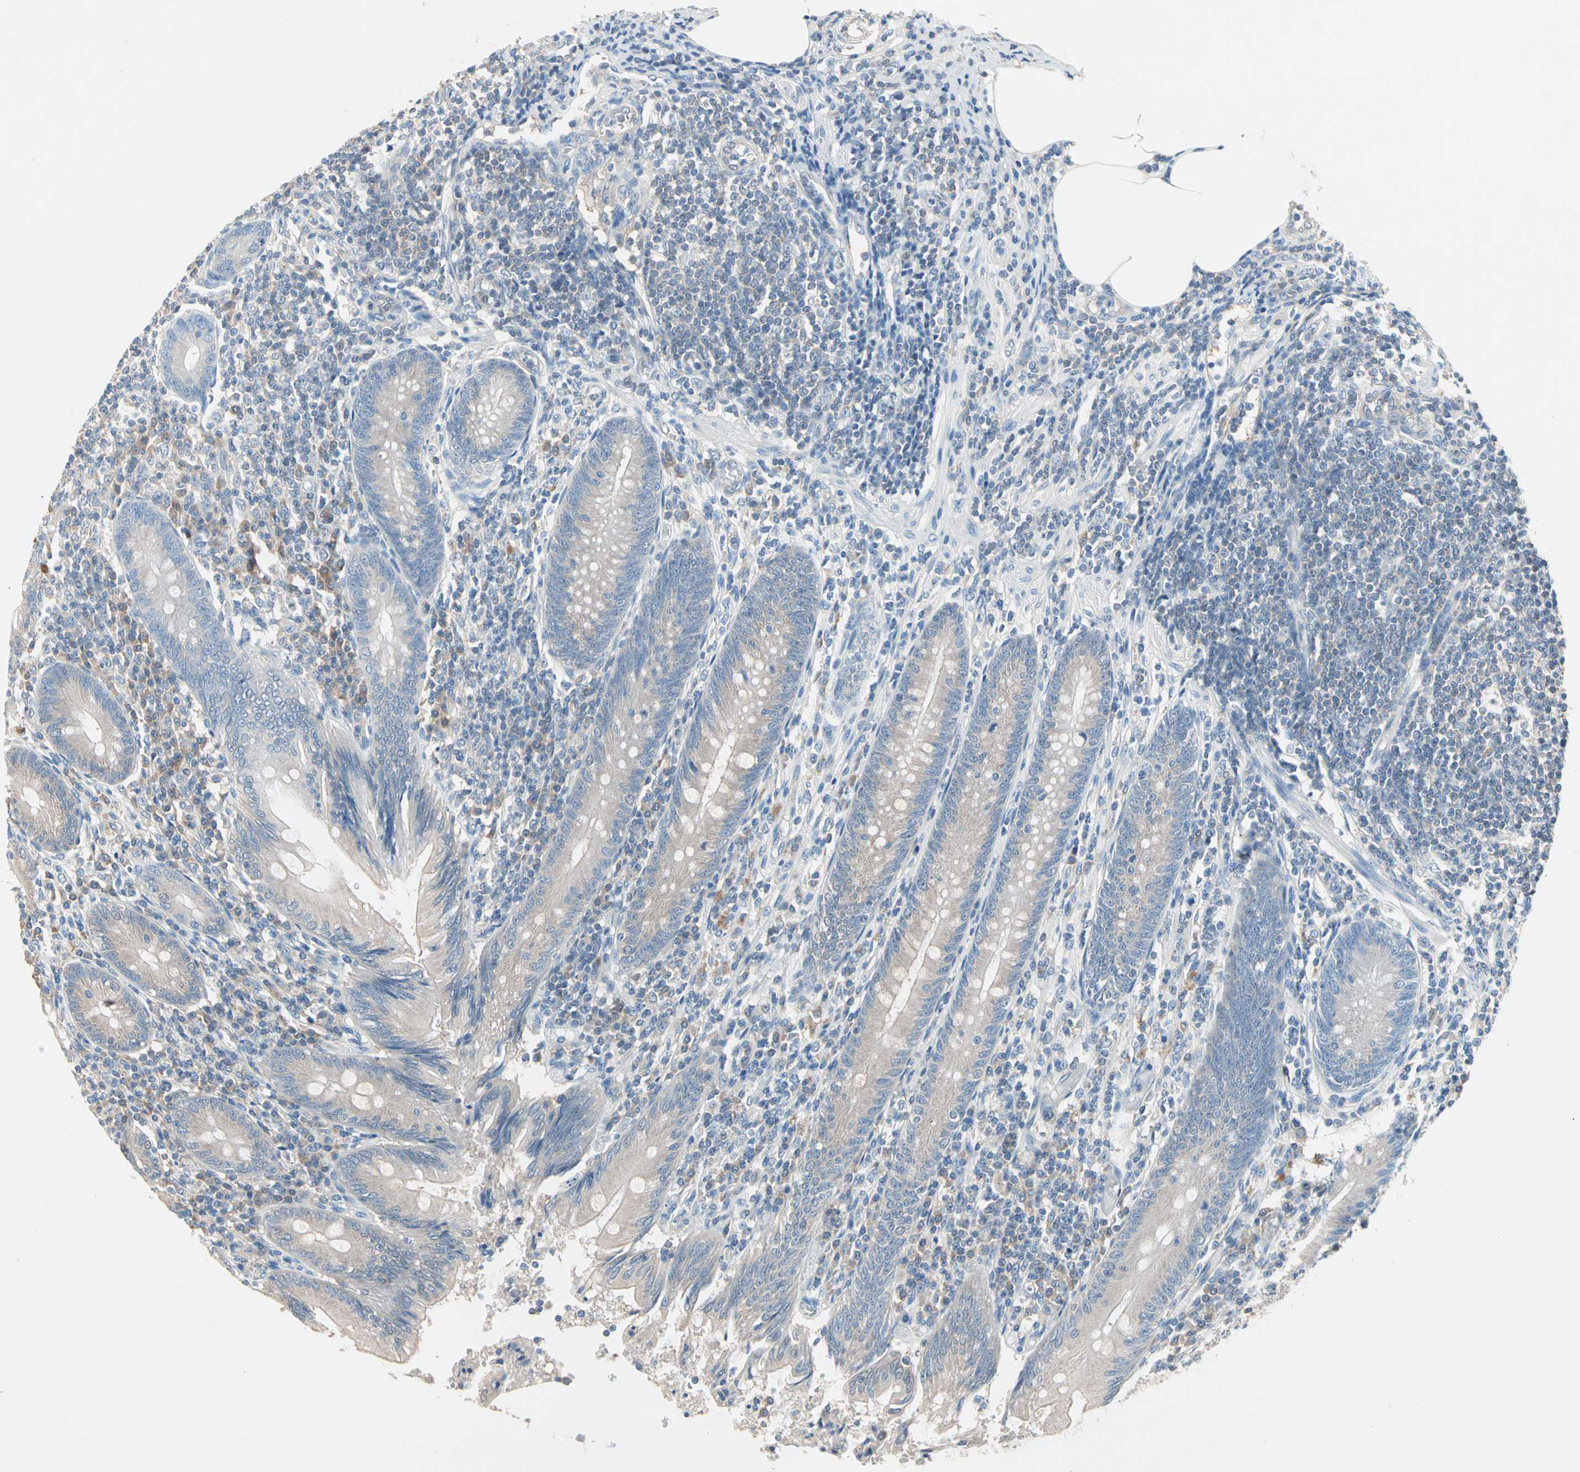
{"staining": {"intensity": "weak", "quantity": ">75%", "location": "cytoplasmic/membranous"}, "tissue": "appendix", "cell_type": "Glandular cells", "image_type": "normal", "snomed": [{"axis": "morphology", "description": "Normal tissue, NOS"}, {"axis": "morphology", "description": "Inflammation, NOS"}, {"axis": "topography", "description": "Appendix"}], "caption": "Human appendix stained for a protein (brown) exhibits weak cytoplasmic/membranous positive expression in approximately >75% of glandular cells.", "gene": "MPI", "patient": {"sex": "male", "age": 46}}